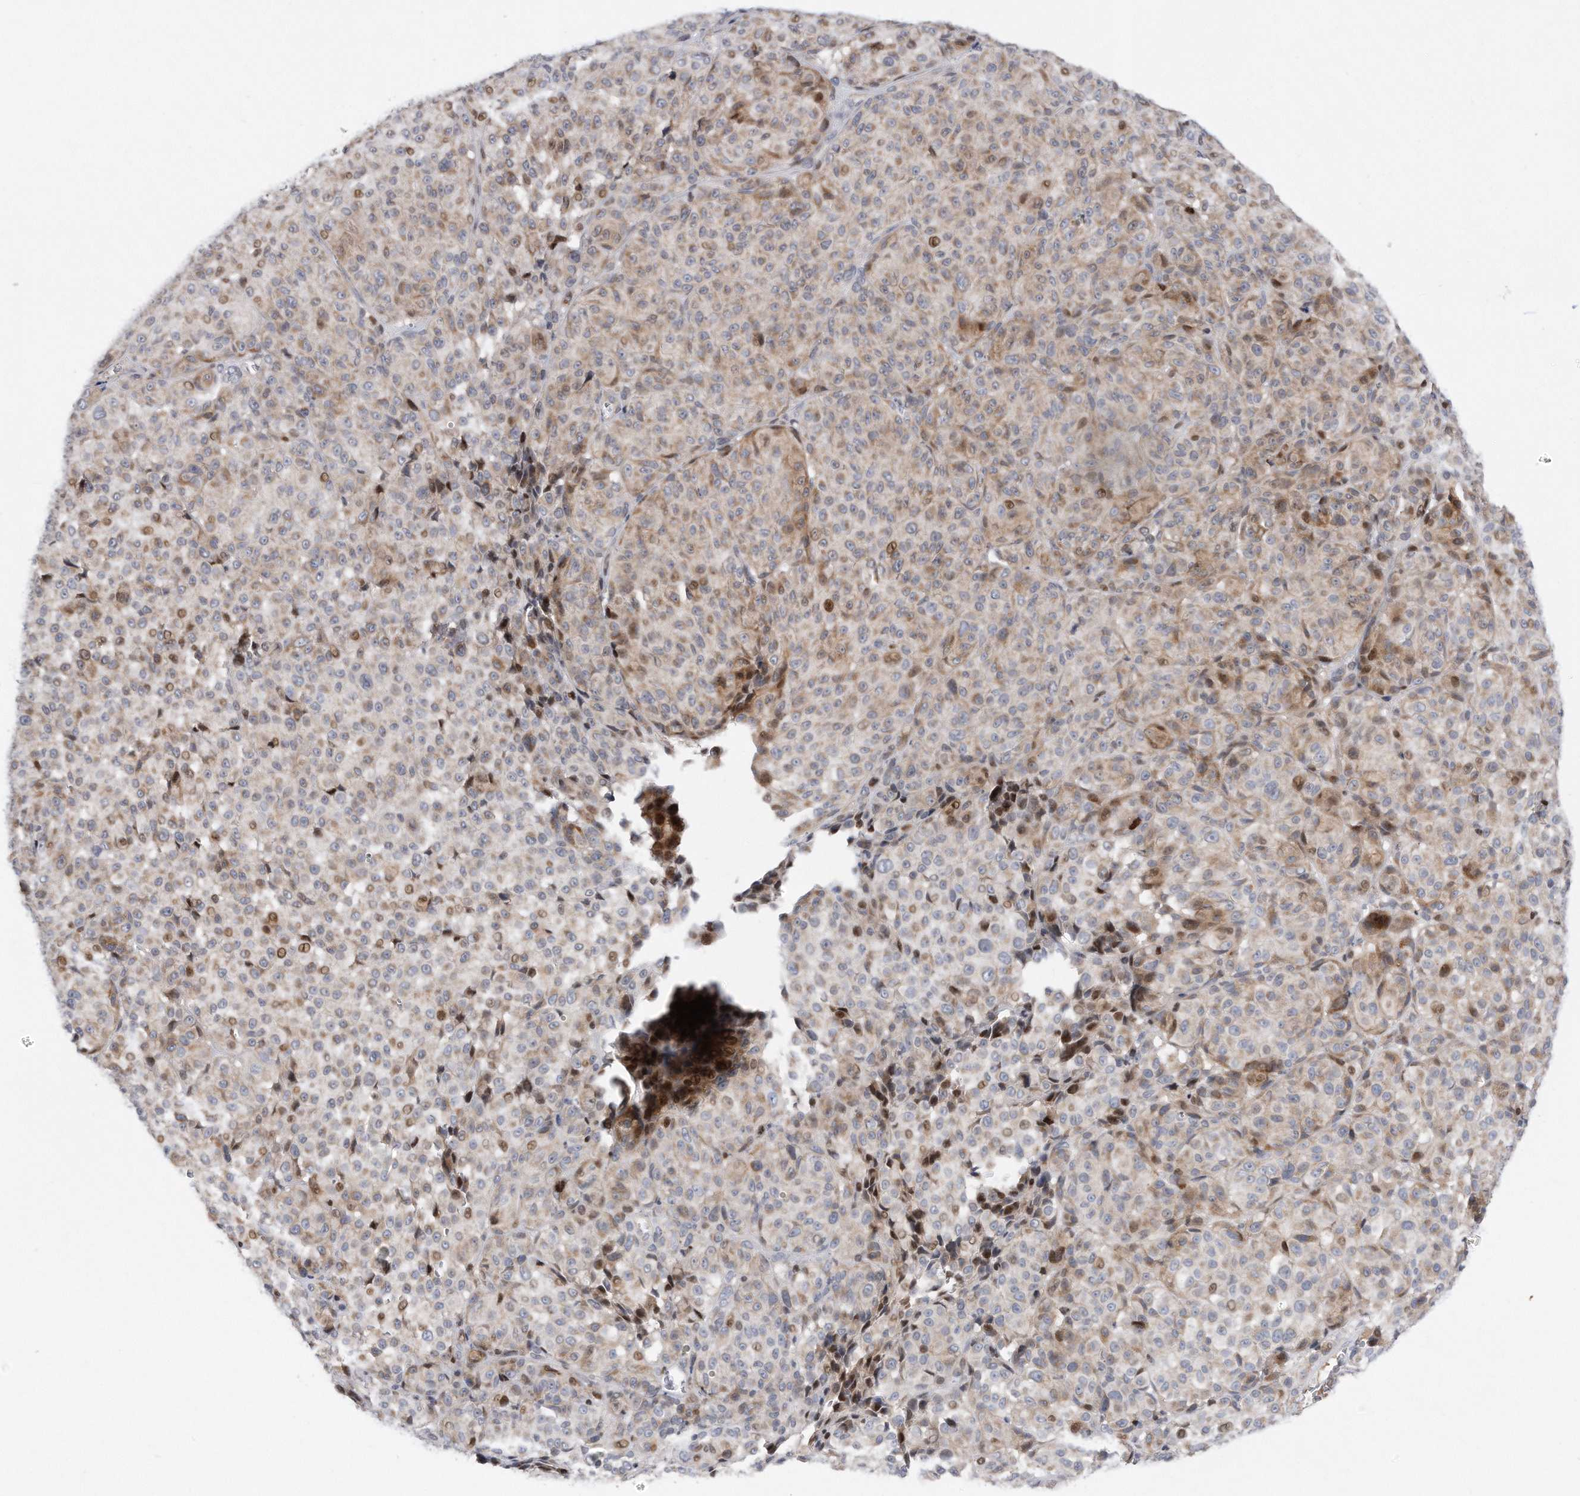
{"staining": {"intensity": "moderate", "quantity": "<25%", "location": "nuclear"}, "tissue": "melanoma", "cell_type": "Tumor cells", "image_type": "cancer", "snomed": [{"axis": "morphology", "description": "Malignant melanoma, NOS"}, {"axis": "topography", "description": "Skin"}], "caption": "IHC of human melanoma shows low levels of moderate nuclear staining in approximately <25% of tumor cells. (DAB (3,3'-diaminobenzidine) = brown stain, brightfield microscopy at high magnification).", "gene": "CDH12", "patient": {"sex": "male", "age": 73}}